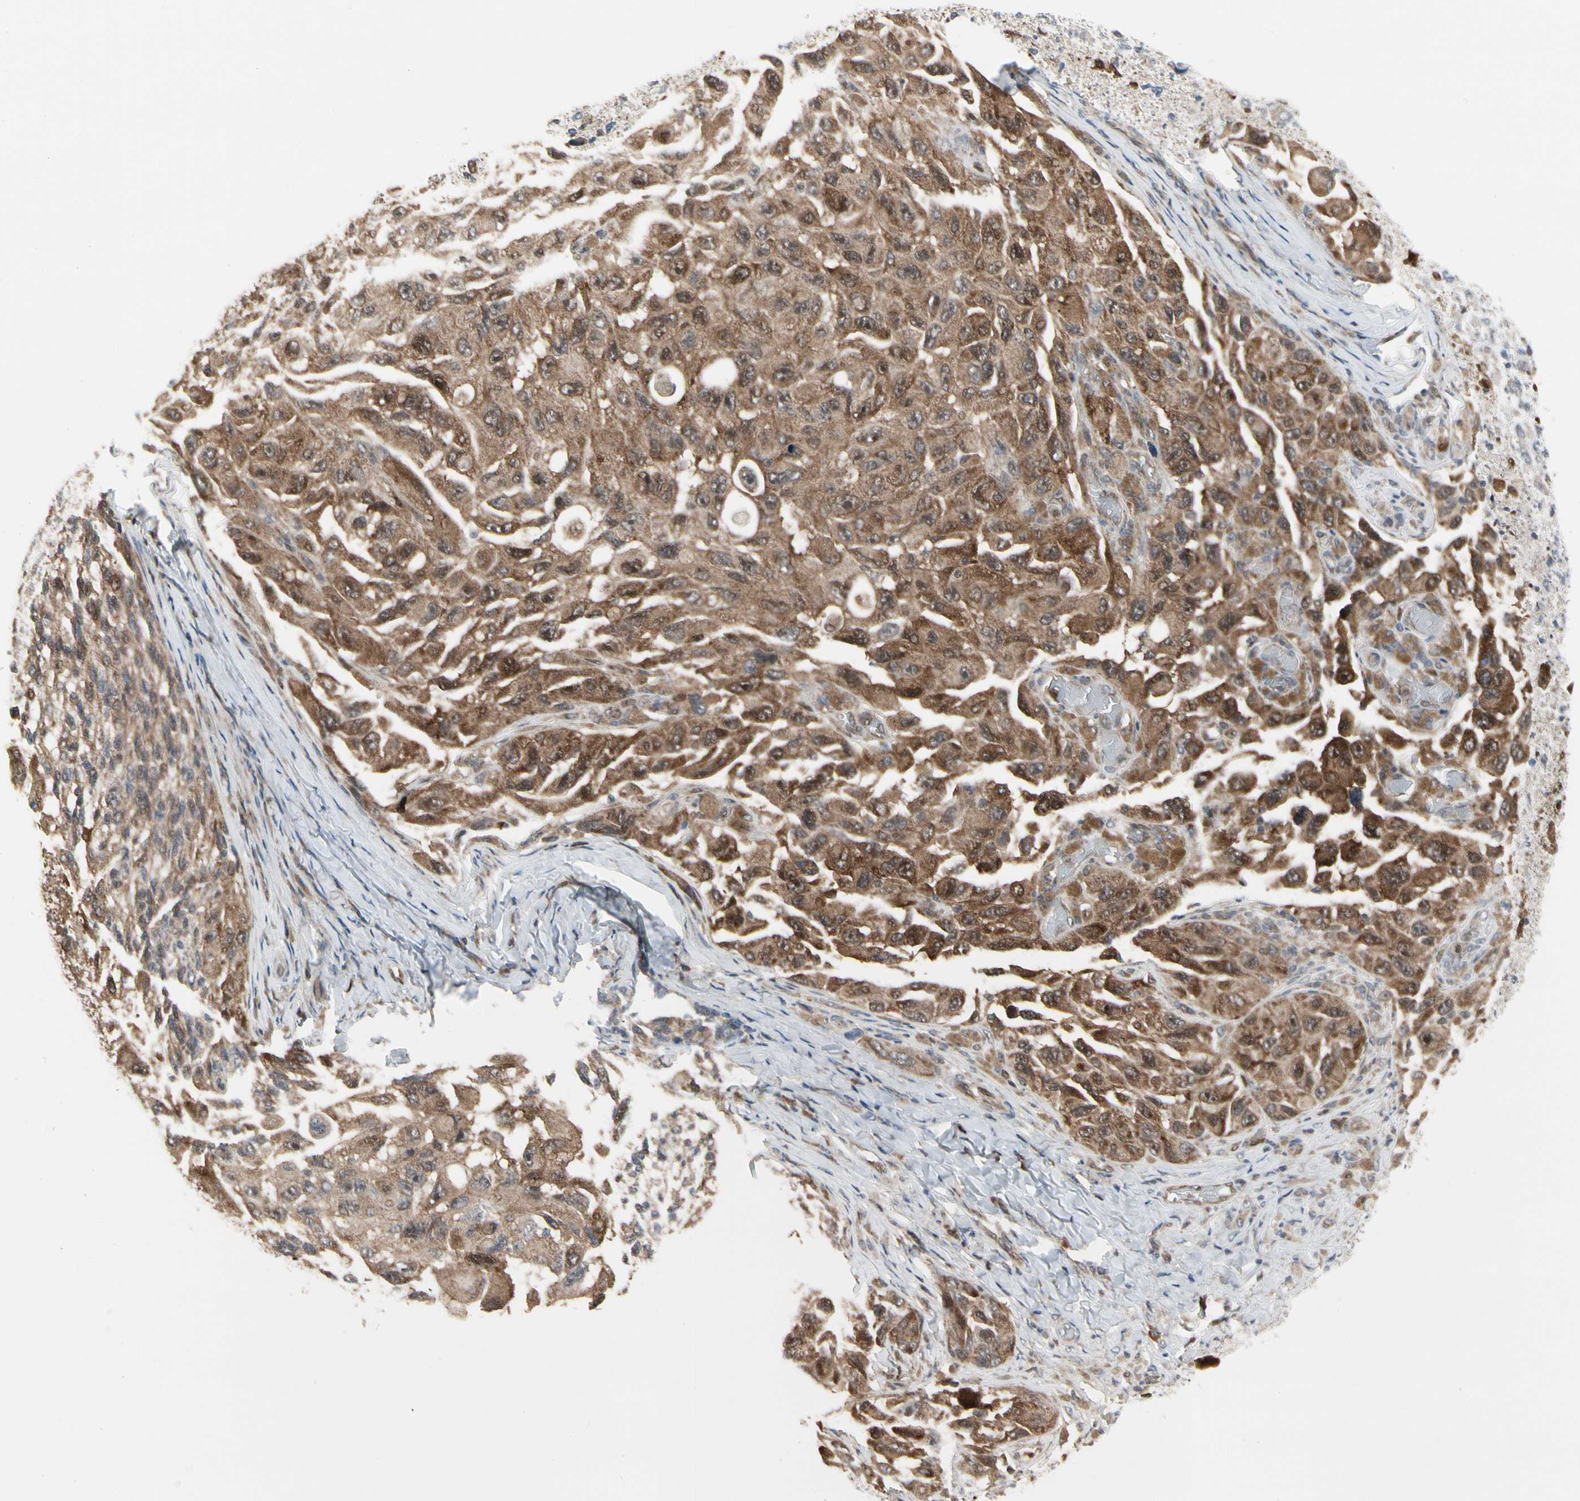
{"staining": {"intensity": "strong", "quantity": ">75%", "location": "cytoplasmic/membranous,nuclear"}, "tissue": "melanoma", "cell_type": "Tumor cells", "image_type": "cancer", "snomed": [{"axis": "morphology", "description": "Malignant melanoma, NOS"}, {"axis": "topography", "description": "Skin"}], "caption": "An image of human malignant melanoma stained for a protein demonstrates strong cytoplasmic/membranous and nuclear brown staining in tumor cells. Immunohistochemistry stains the protein of interest in brown and the nuclei are stained blue.", "gene": "CDK5", "patient": {"sex": "female", "age": 73}}